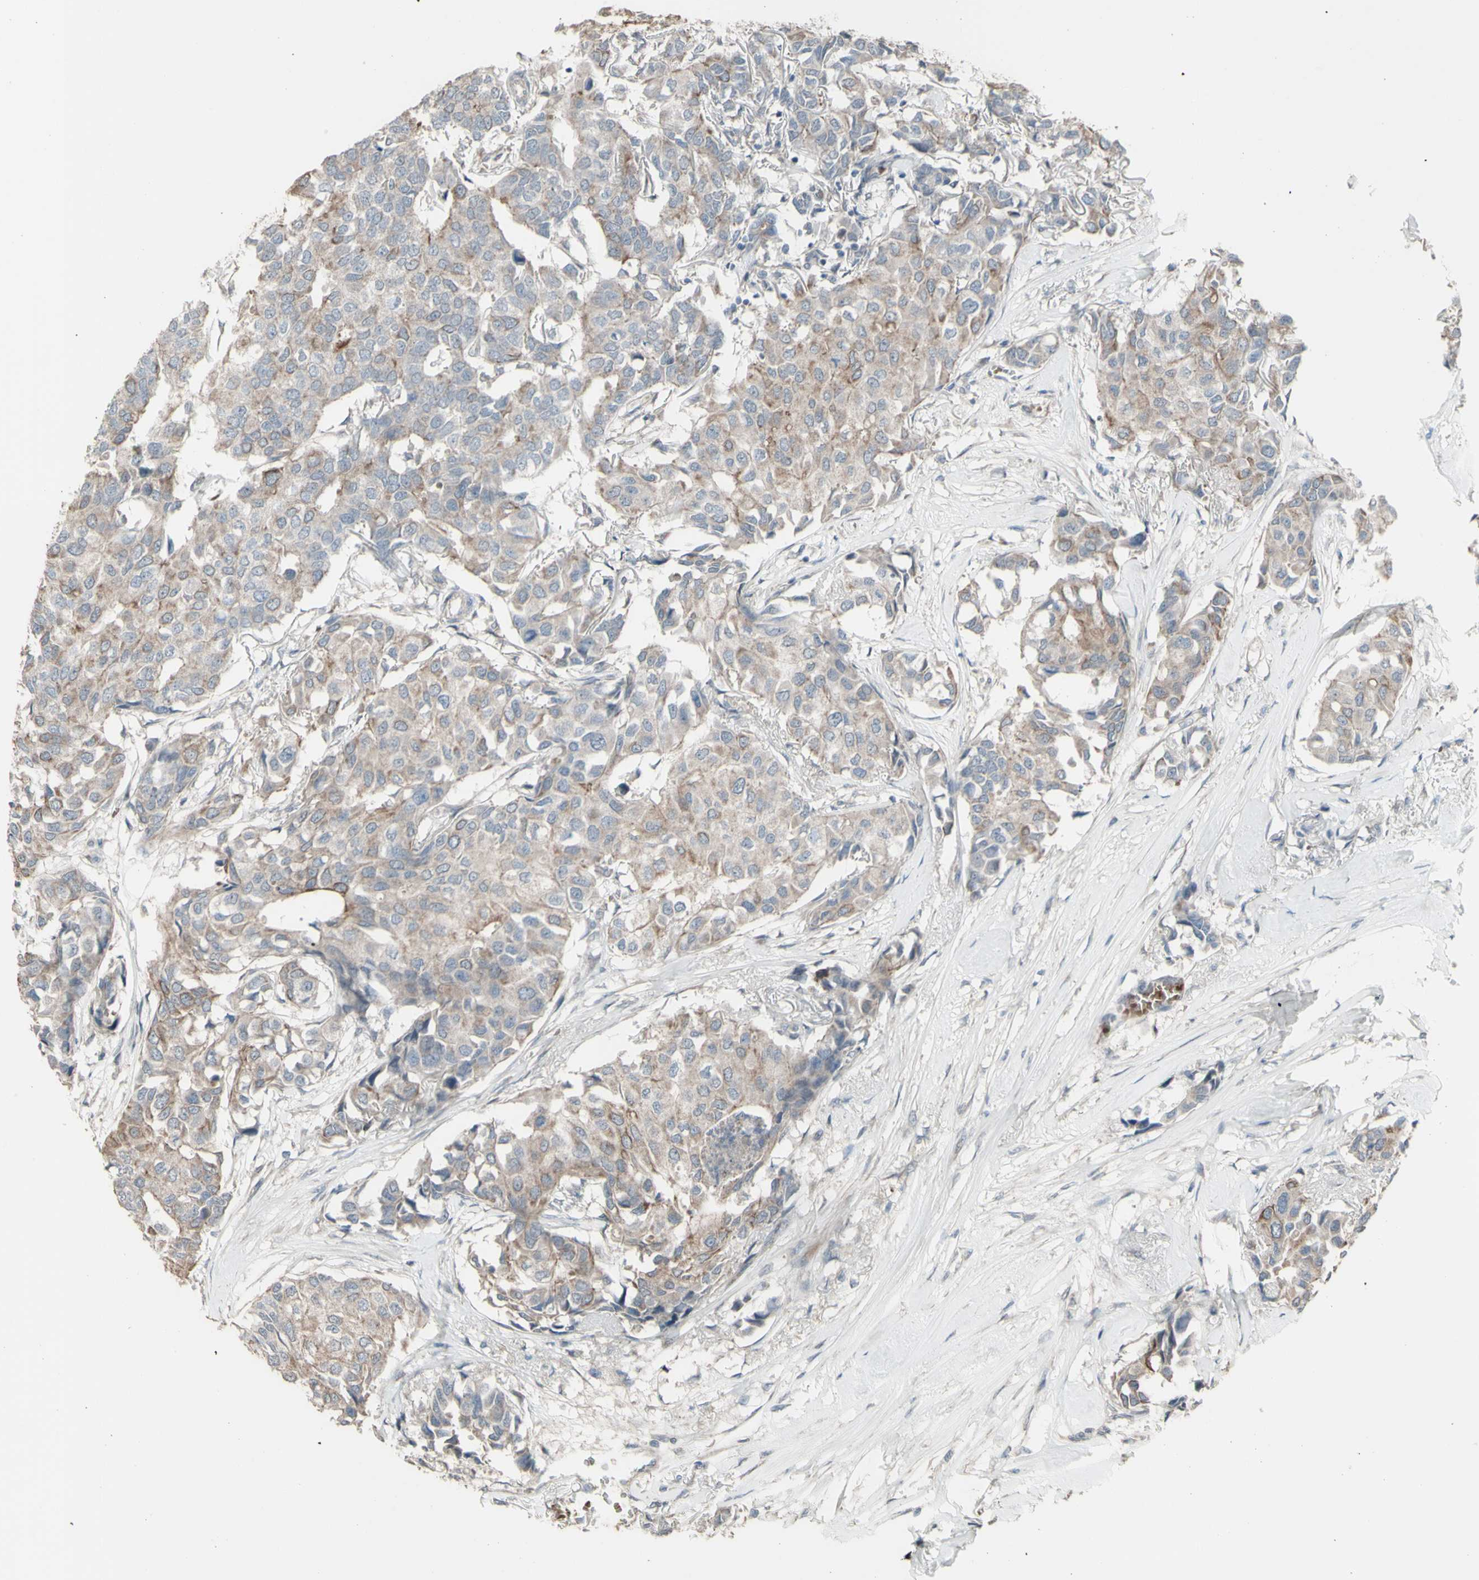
{"staining": {"intensity": "weak", "quantity": ">75%", "location": "cytoplasmic/membranous"}, "tissue": "breast cancer", "cell_type": "Tumor cells", "image_type": "cancer", "snomed": [{"axis": "morphology", "description": "Duct carcinoma"}, {"axis": "topography", "description": "Breast"}], "caption": "A histopathology image of human breast cancer (invasive ductal carcinoma) stained for a protein demonstrates weak cytoplasmic/membranous brown staining in tumor cells. Immunohistochemistry stains the protein of interest in brown and the nuclei are stained blue.", "gene": "GRAMD1B", "patient": {"sex": "female", "age": 80}}